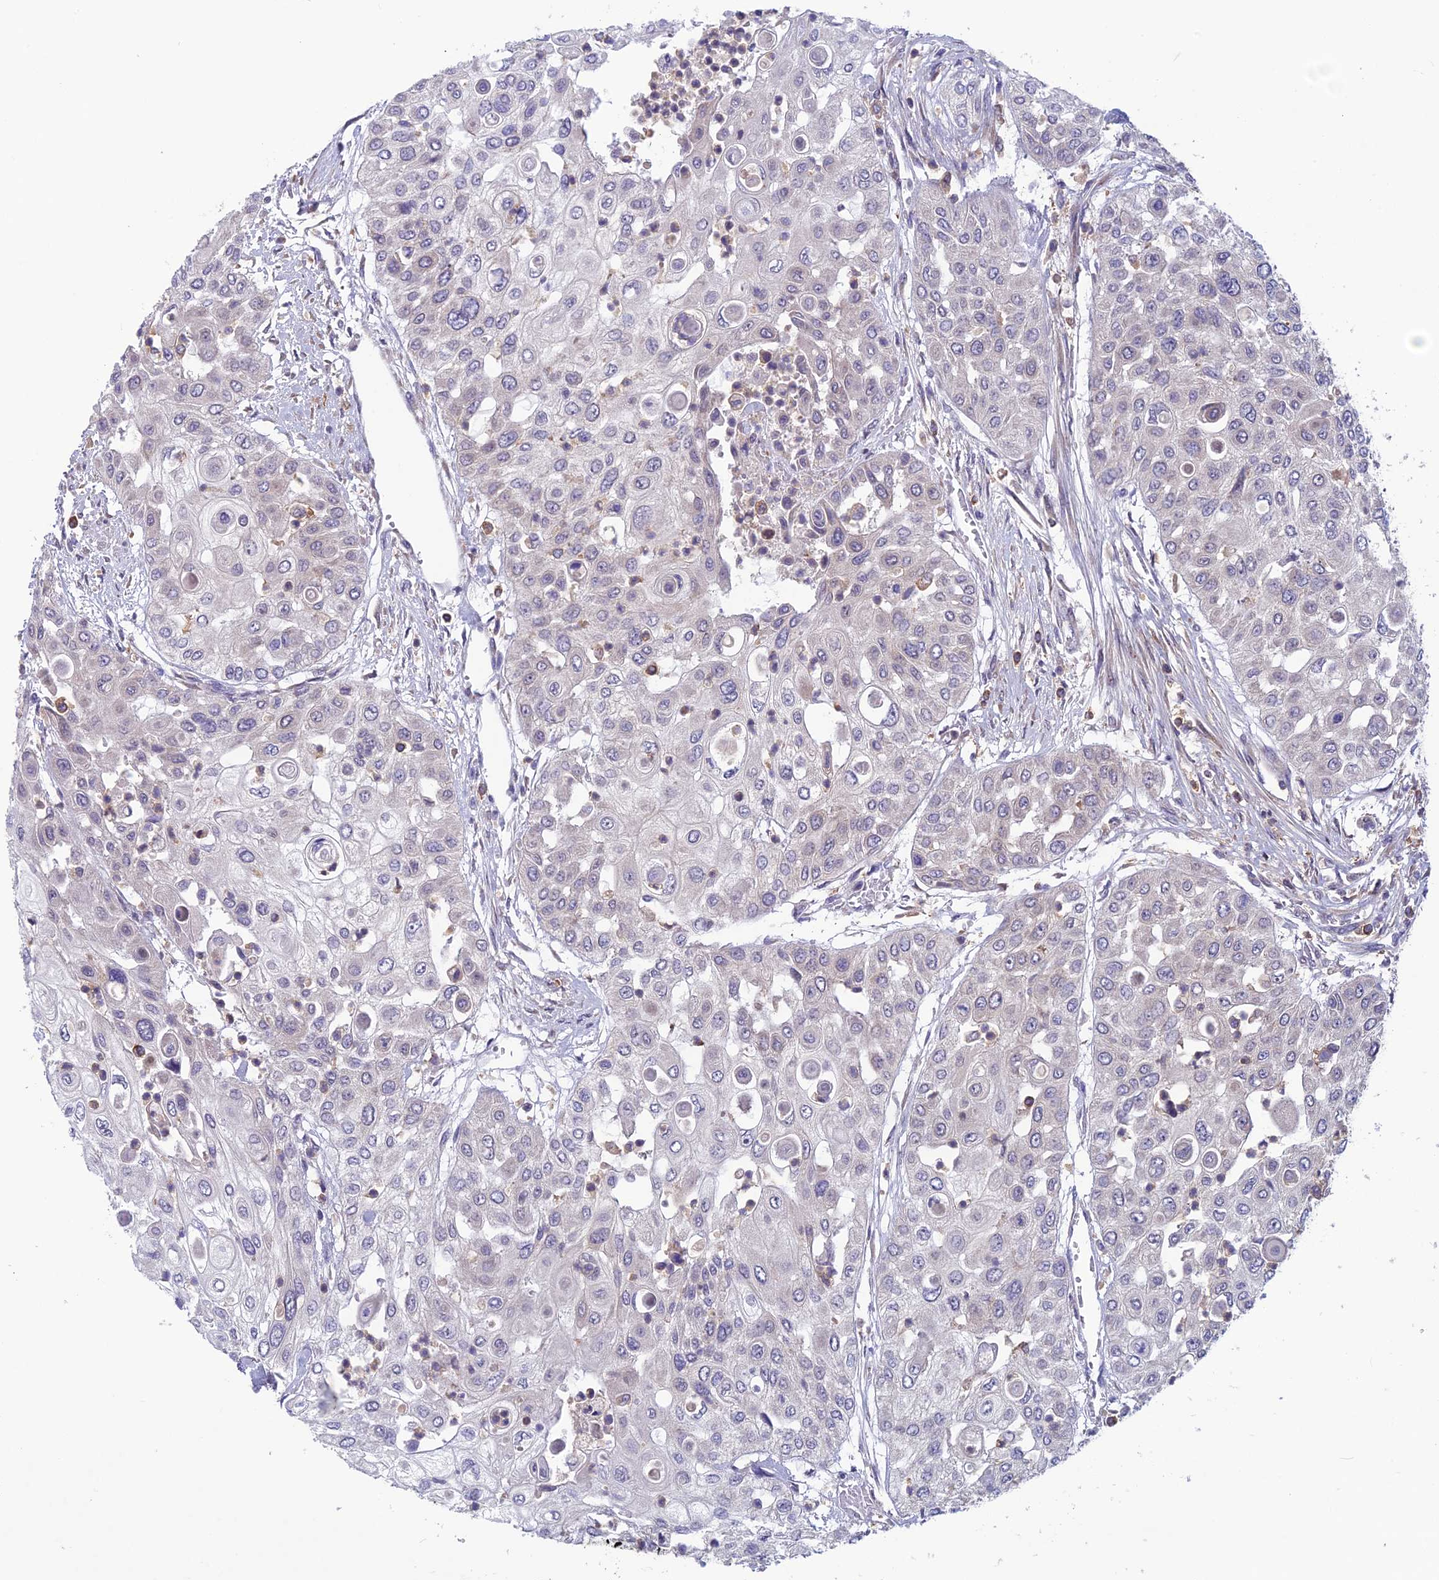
{"staining": {"intensity": "negative", "quantity": "none", "location": "none"}, "tissue": "urothelial cancer", "cell_type": "Tumor cells", "image_type": "cancer", "snomed": [{"axis": "morphology", "description": "Urothelial carcinoma, High grade"}, {"axis": "topography", "description": "Urinary bladder"}], "caption": "Immunohistochemical staining of urothelial carcinoma (high-grade) displays no significant expression in tumor cells.", "gene": "MAST2", "patient": {"sex": "female", "age": 79}}